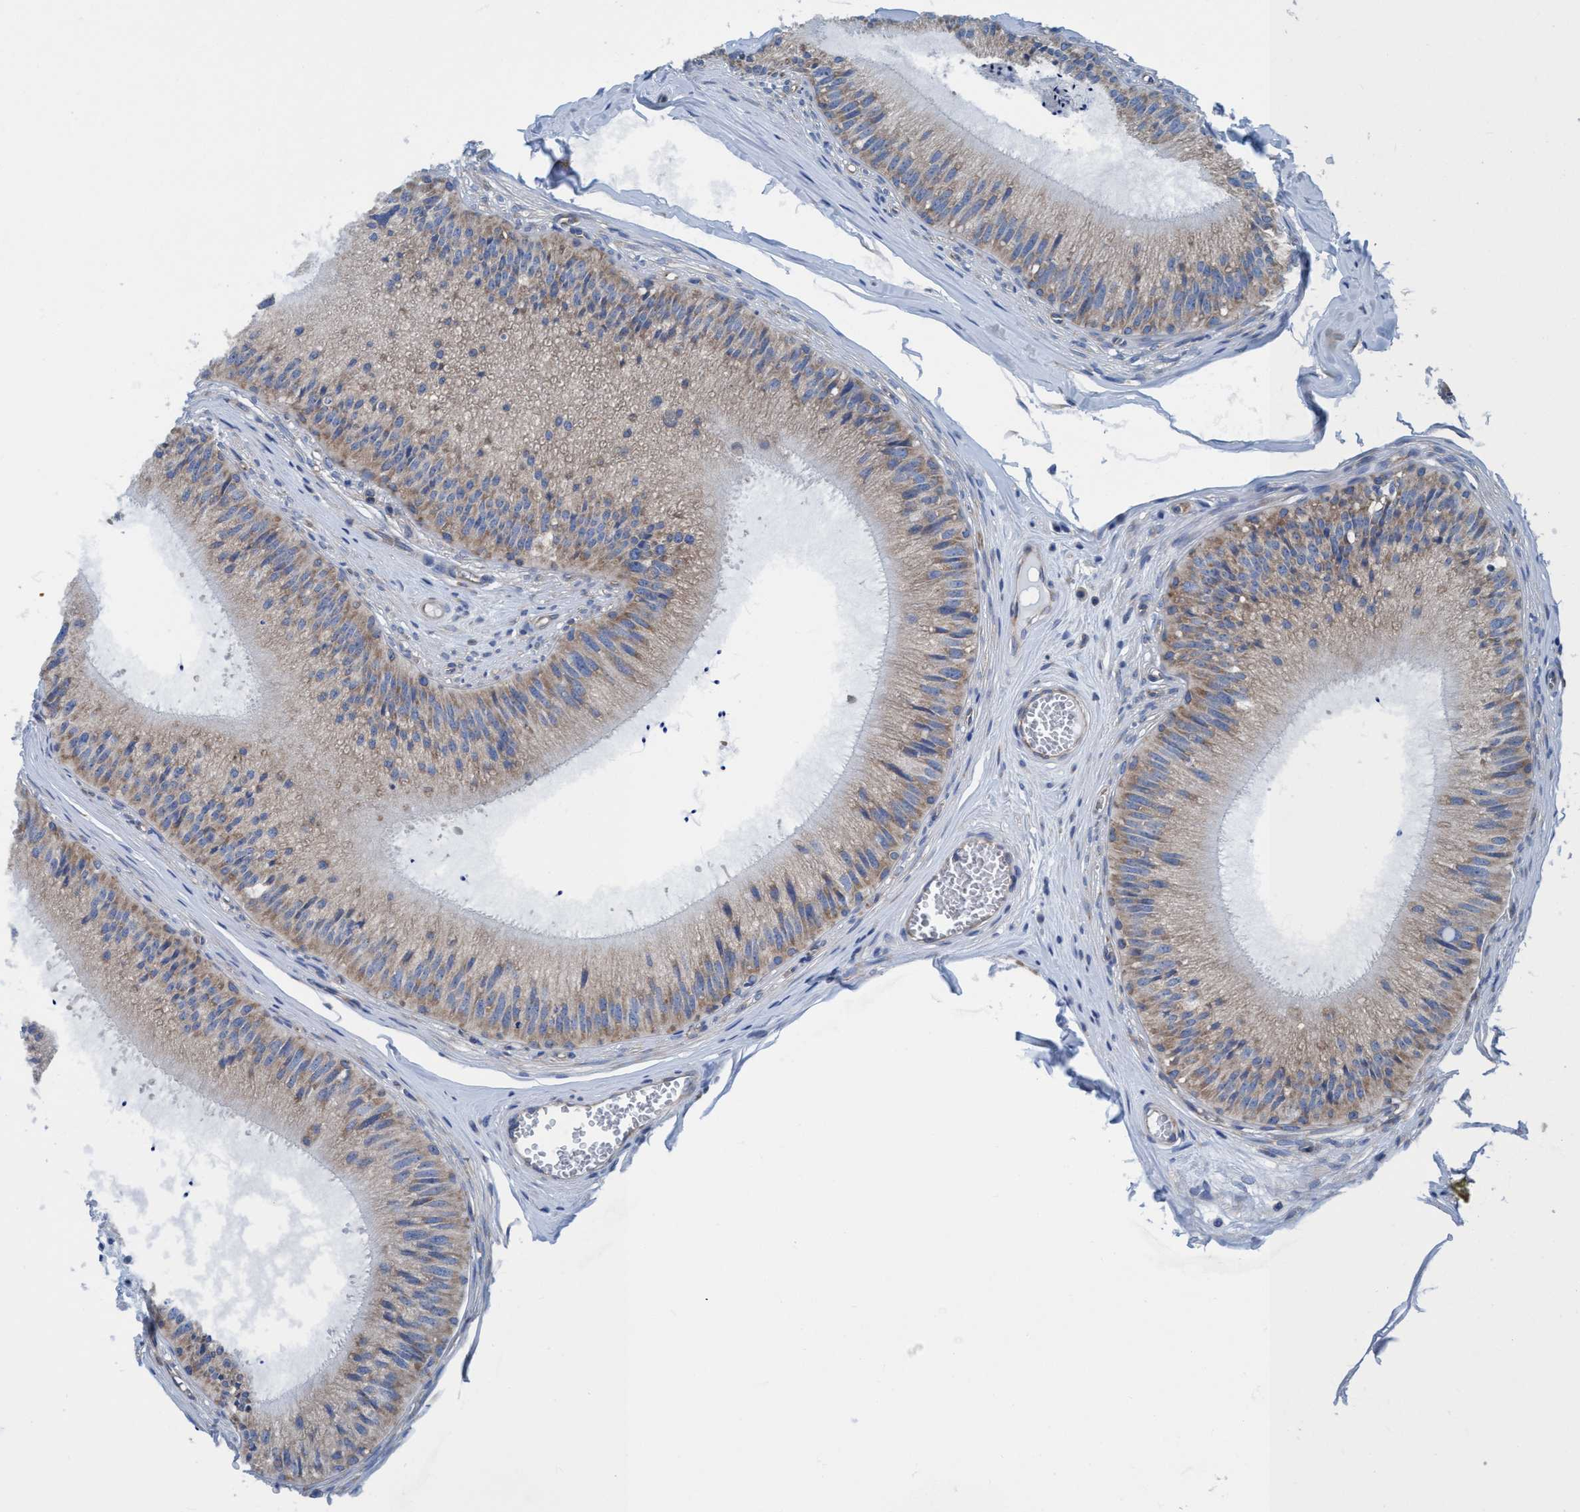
{"staining": {"intensity": "moderate", "quantity": ">75%", "location": "cytoplasmic/membranous"}, "tissue": "epididymis", "cell_type": "Glandular cells", "image_type": "normal", "snomed": [{"axis": "morphology", "description": "Normal tissue, NOS"}, {"axis": "topography", "description": "Epididymis"}], "caption": "The histopathology image exhibits staining of unremarkable epididymis, revealing moderate cytoplasmic/membranous protein expression (brown color) within glandular cells.", "gene": "NMT1", "patient": {"sex": "male", "age": 31}}